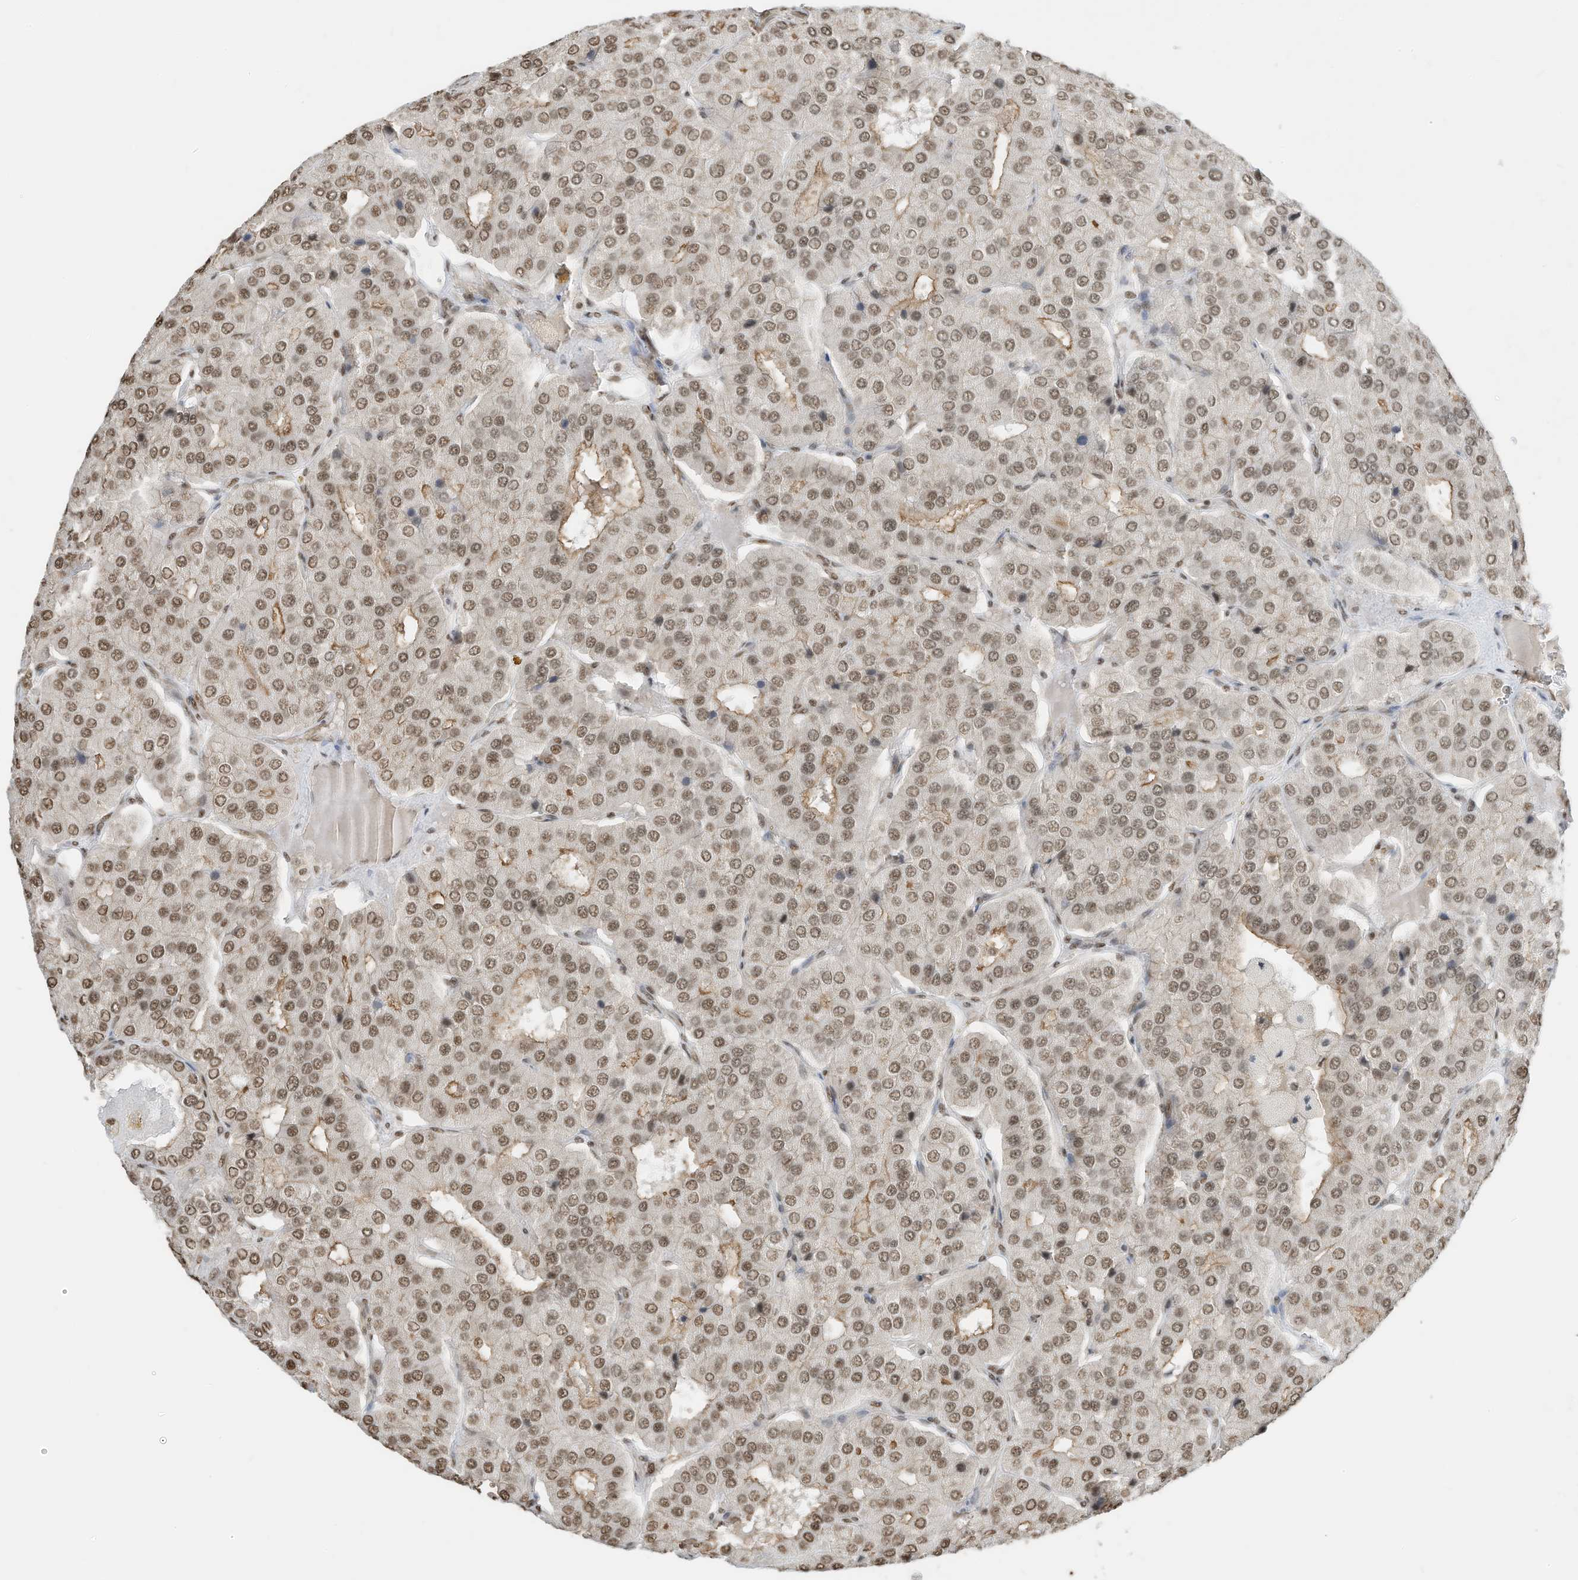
{"staining": {"intensity": "moderate", "quantity": ">75%", "location": "nuclear"}, "tissue": "parathyroid gland", "cell_type": "Glandular cells", "image_type": "normal", "snomed": [{"axis": "morphology", "description": "Normal tissue, NOS"}, {"axis": "morphology", "description": "Adenoma, NOS"}, {"axis": "topography", "description": "Parathyroid gland"}], "caption": "This is a photomicrograph of immunohistochemistry staining of benign parathyroid gland, which shows moderate staining in the nuclear of glandular cells.", "gene": "ZNF195", "patient": {"sex": "female", "age": 86}}